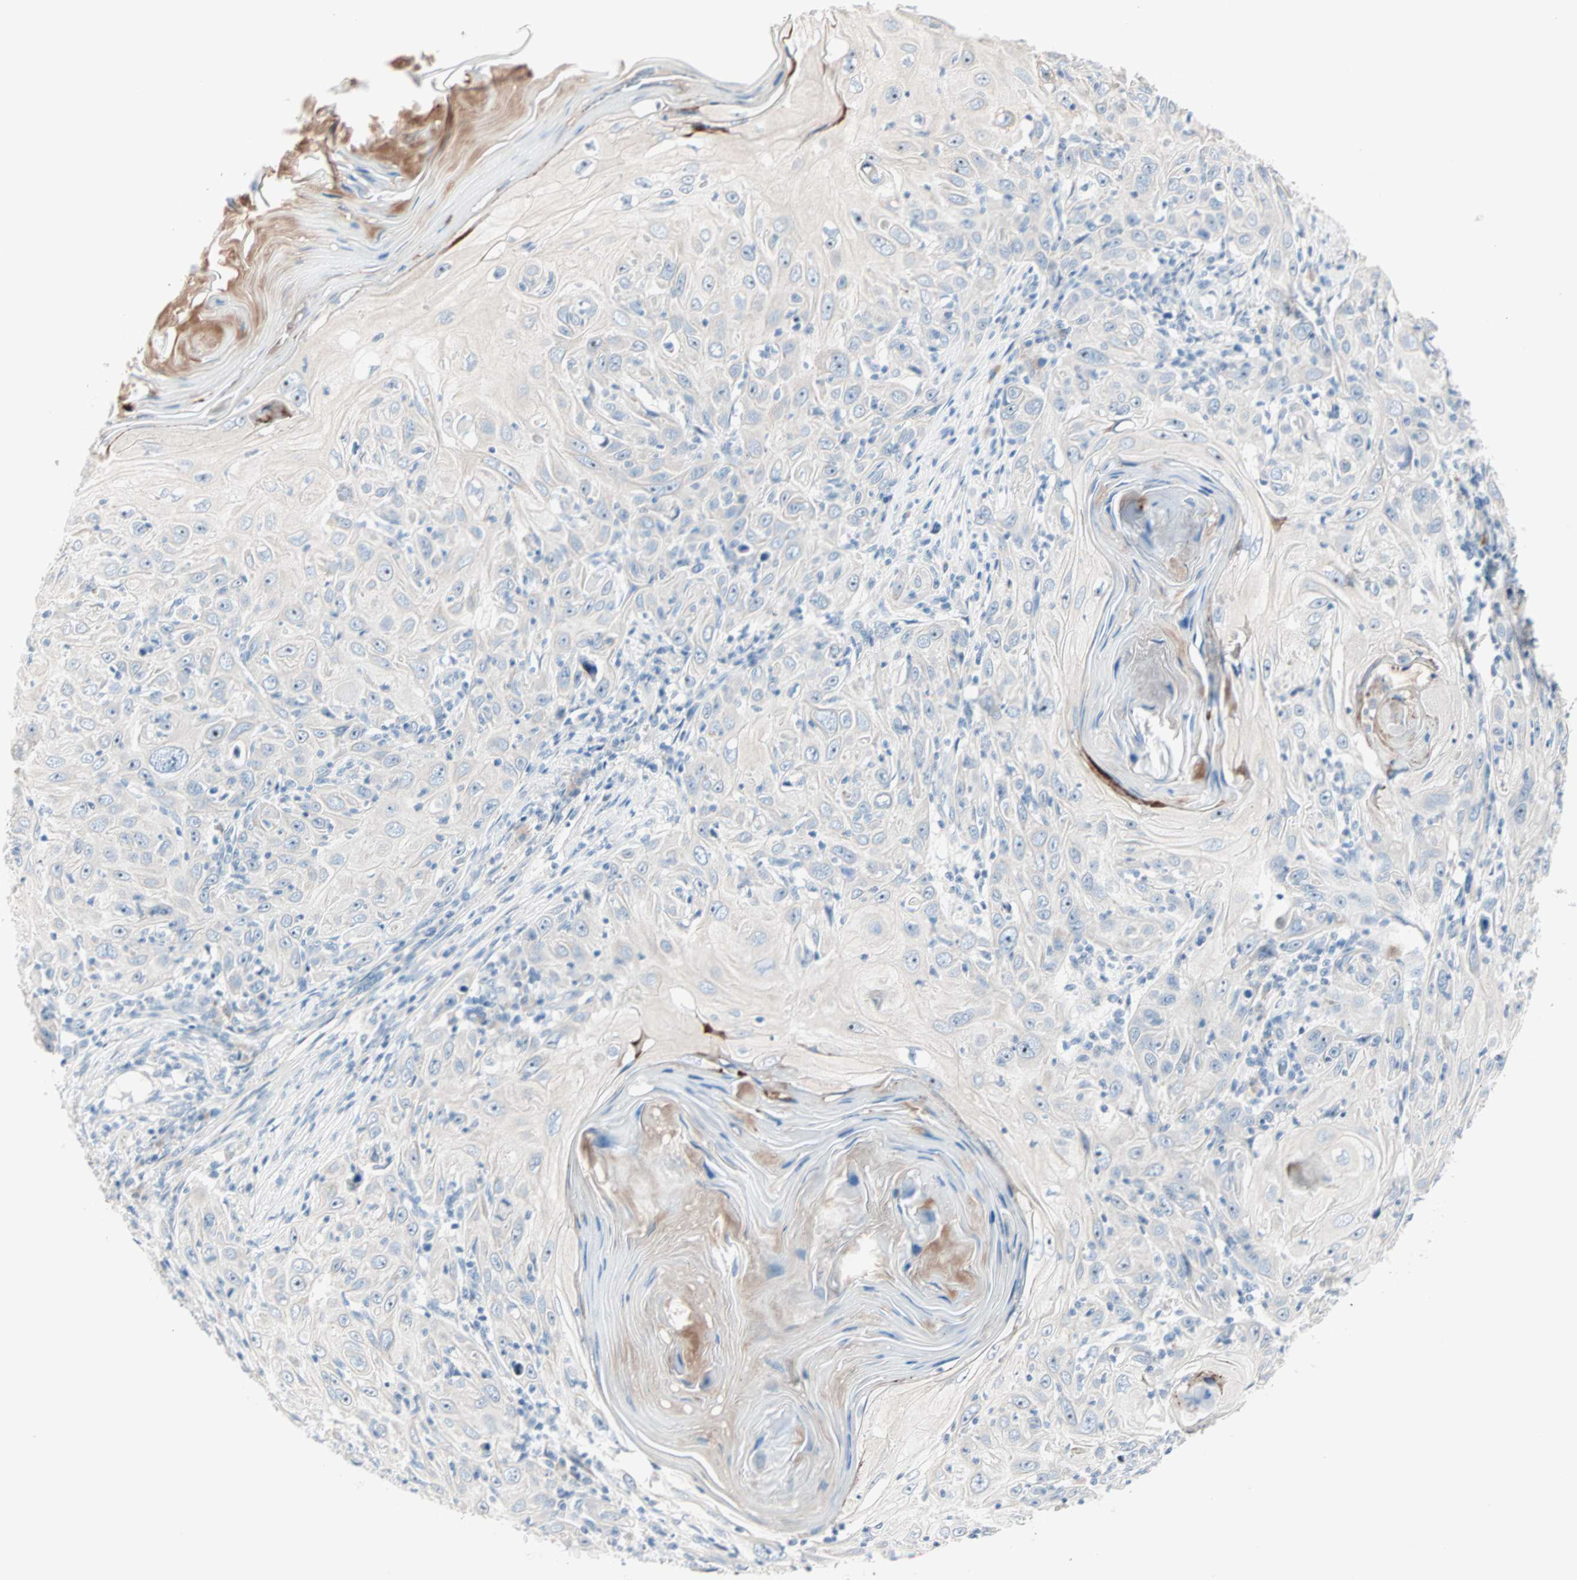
{"staining": {"intensity": "negative", "quantity": "none", "location": "none"}, "tissue": "skin cancer", "cell_type": "Tumor cells", "image_type": "cancer", "snomed": [{"axis": "morphology", "description": "Squamous cell carcinoma, NOS"}, {"axis": "topography", "description": "Skin"}], "caption": "Skin squamous cell carcinoma stained for a protein using immunohistochemistry displays no expression tumor cells.", "gene": "NEFH", "patient": {"sex": "female", "age": 88}}